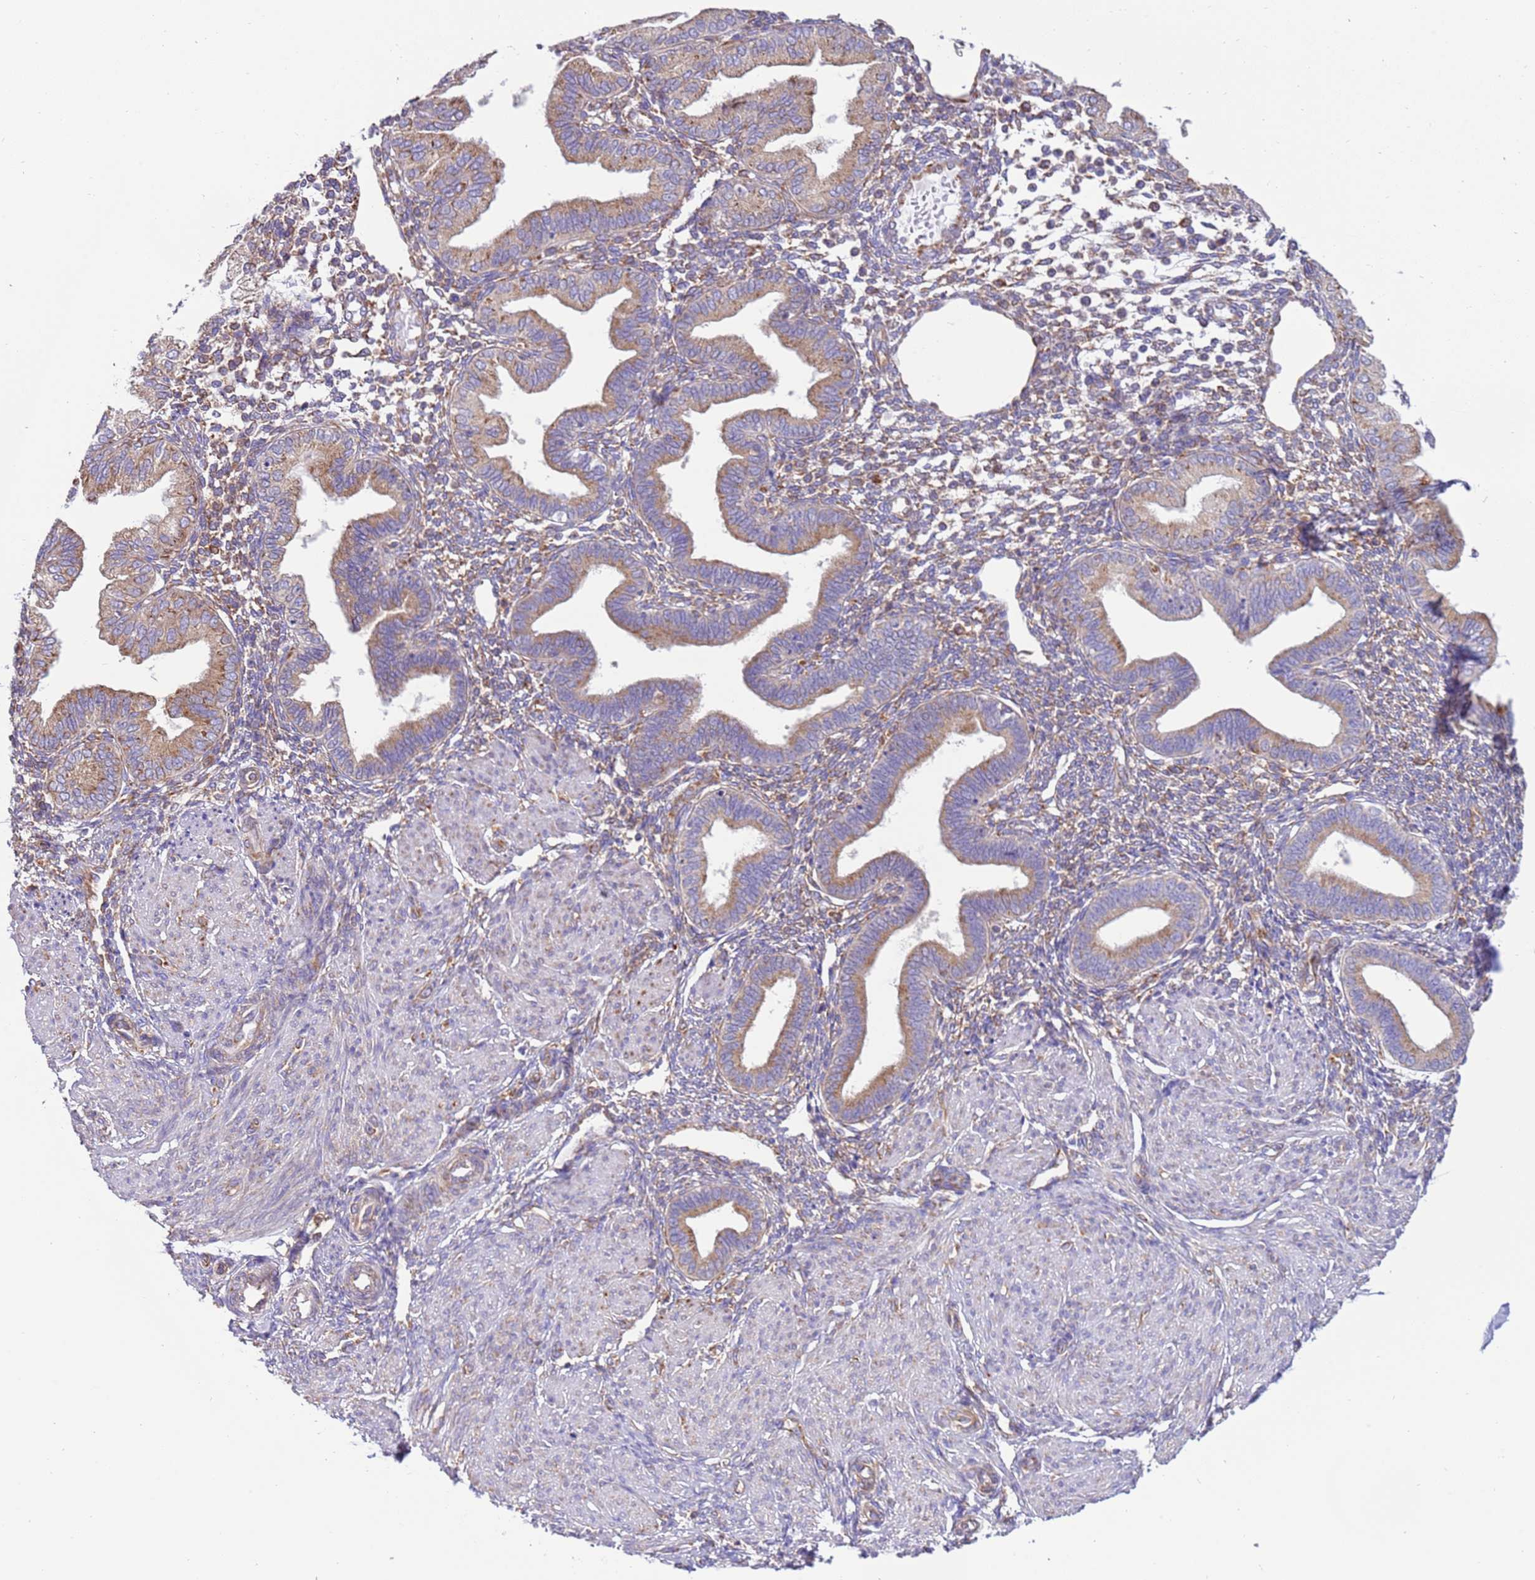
{"staining": {"intensity": "negative", "quantity": "none", "location": "none"}, "tissue": "endometrium", "cell_type": "Cells in endometrial stroma", "image_type": "normal", "snomed": [{"axis": "morphology", "description": "Normal tissue, NOS"}, {"axis": "topography", "description": "Endometrium"}], "caption": "Cells in endometrial stroma show no significant staining in unremarkable endometrium. (DAB (3,3'-diaminobenzidine) IHC, high magnification).", "gene": "VARS1", "patient": {"sex": "female", "age": 53}}